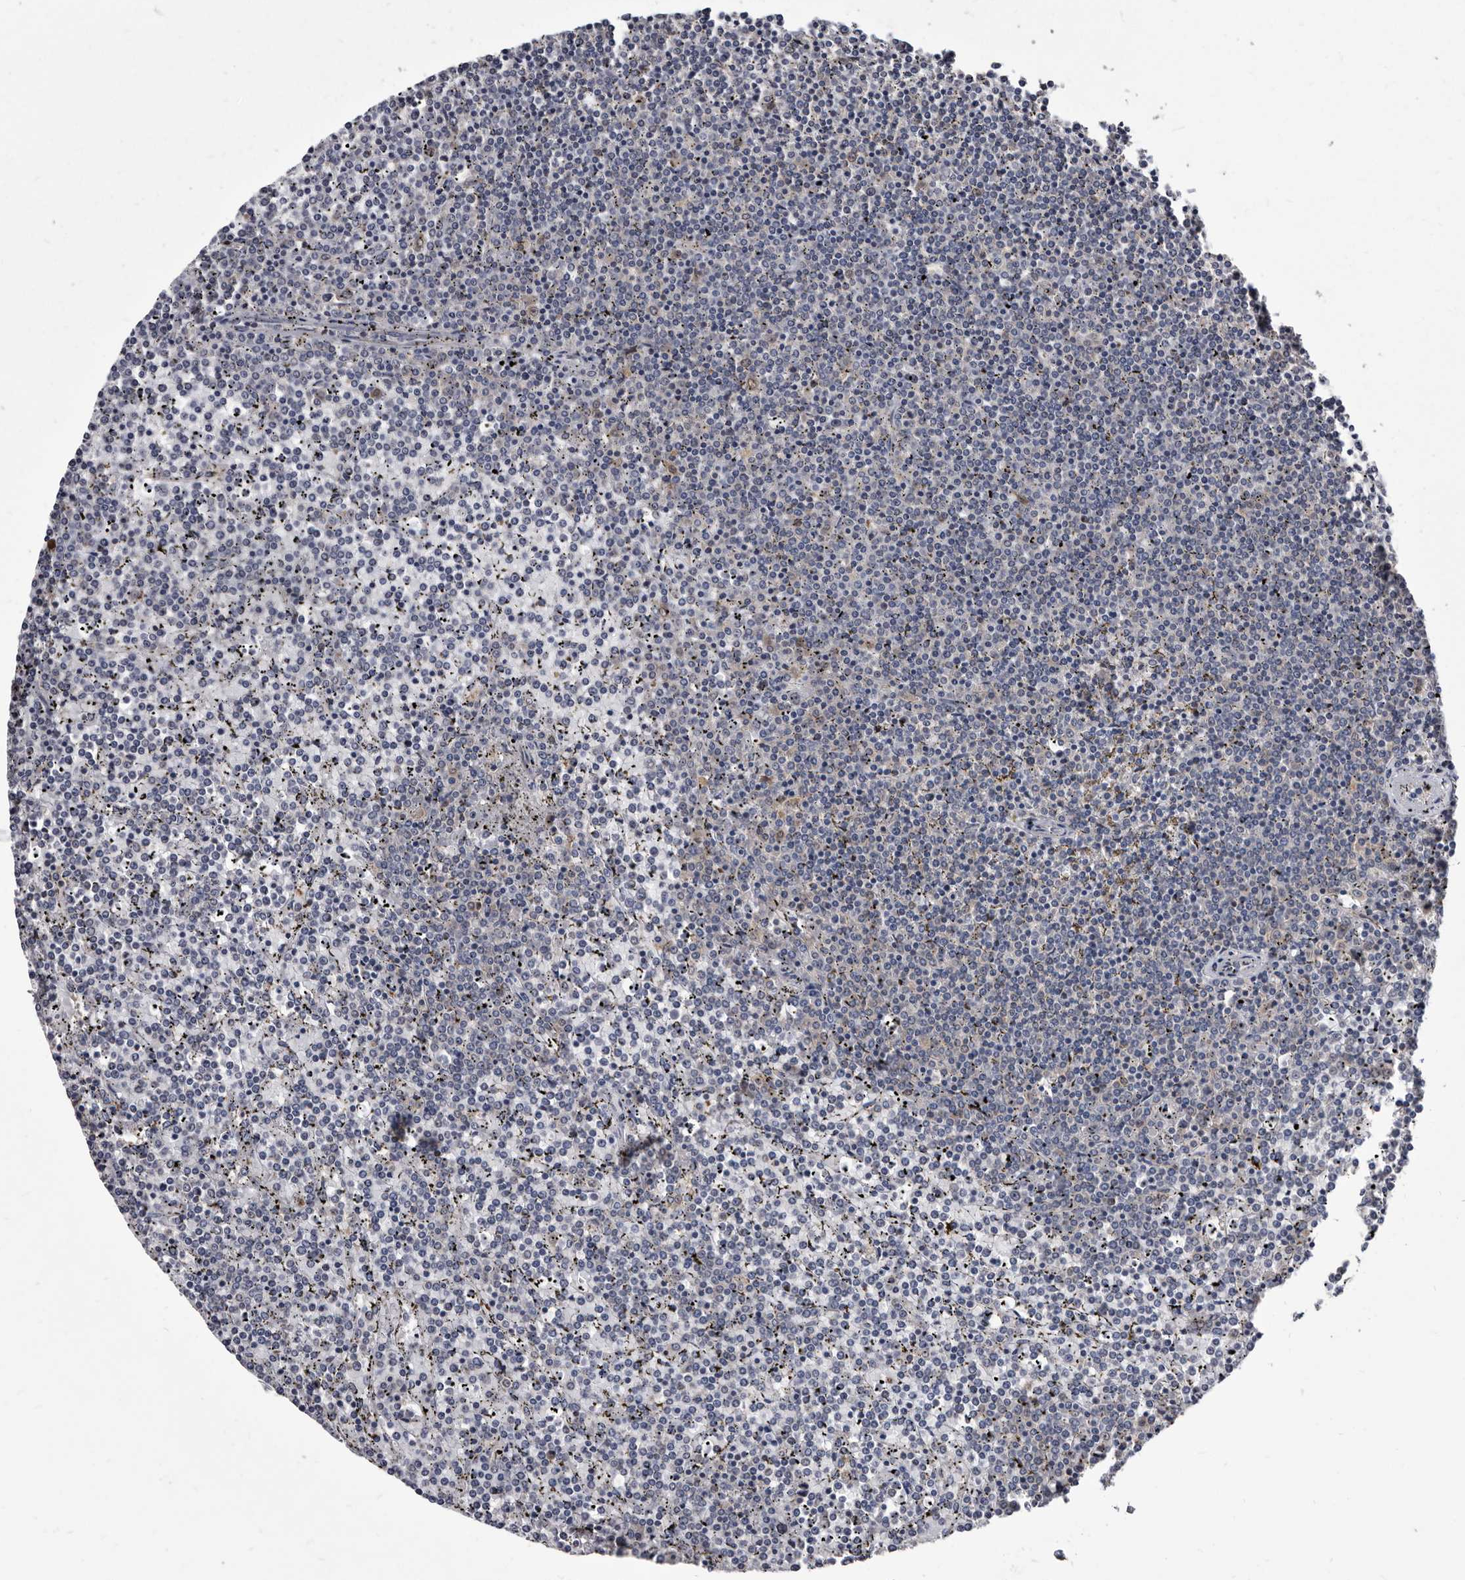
{"staining": {"intensity": "negative", "quantity": "none", "location": "none"}, "tissue": "lymphoma", "cell_type": "Tumor cells", "image_type": "cancer", "snomed": [{"axis": "morphology", "description": "Malignant lymphoma, non-Hodgkin's type, Low grade"}, {"axis": "topography", "description": "Spleen"}], "caption": "Lymphoma was stained to show a protein in brown. There is no significant expression in tumor cells. (DAB immunohistochemistry (IHC) with hematoxylin counter stain).", "gene": "ABCF2", "patient": {"sex": "female", "age": 19}}